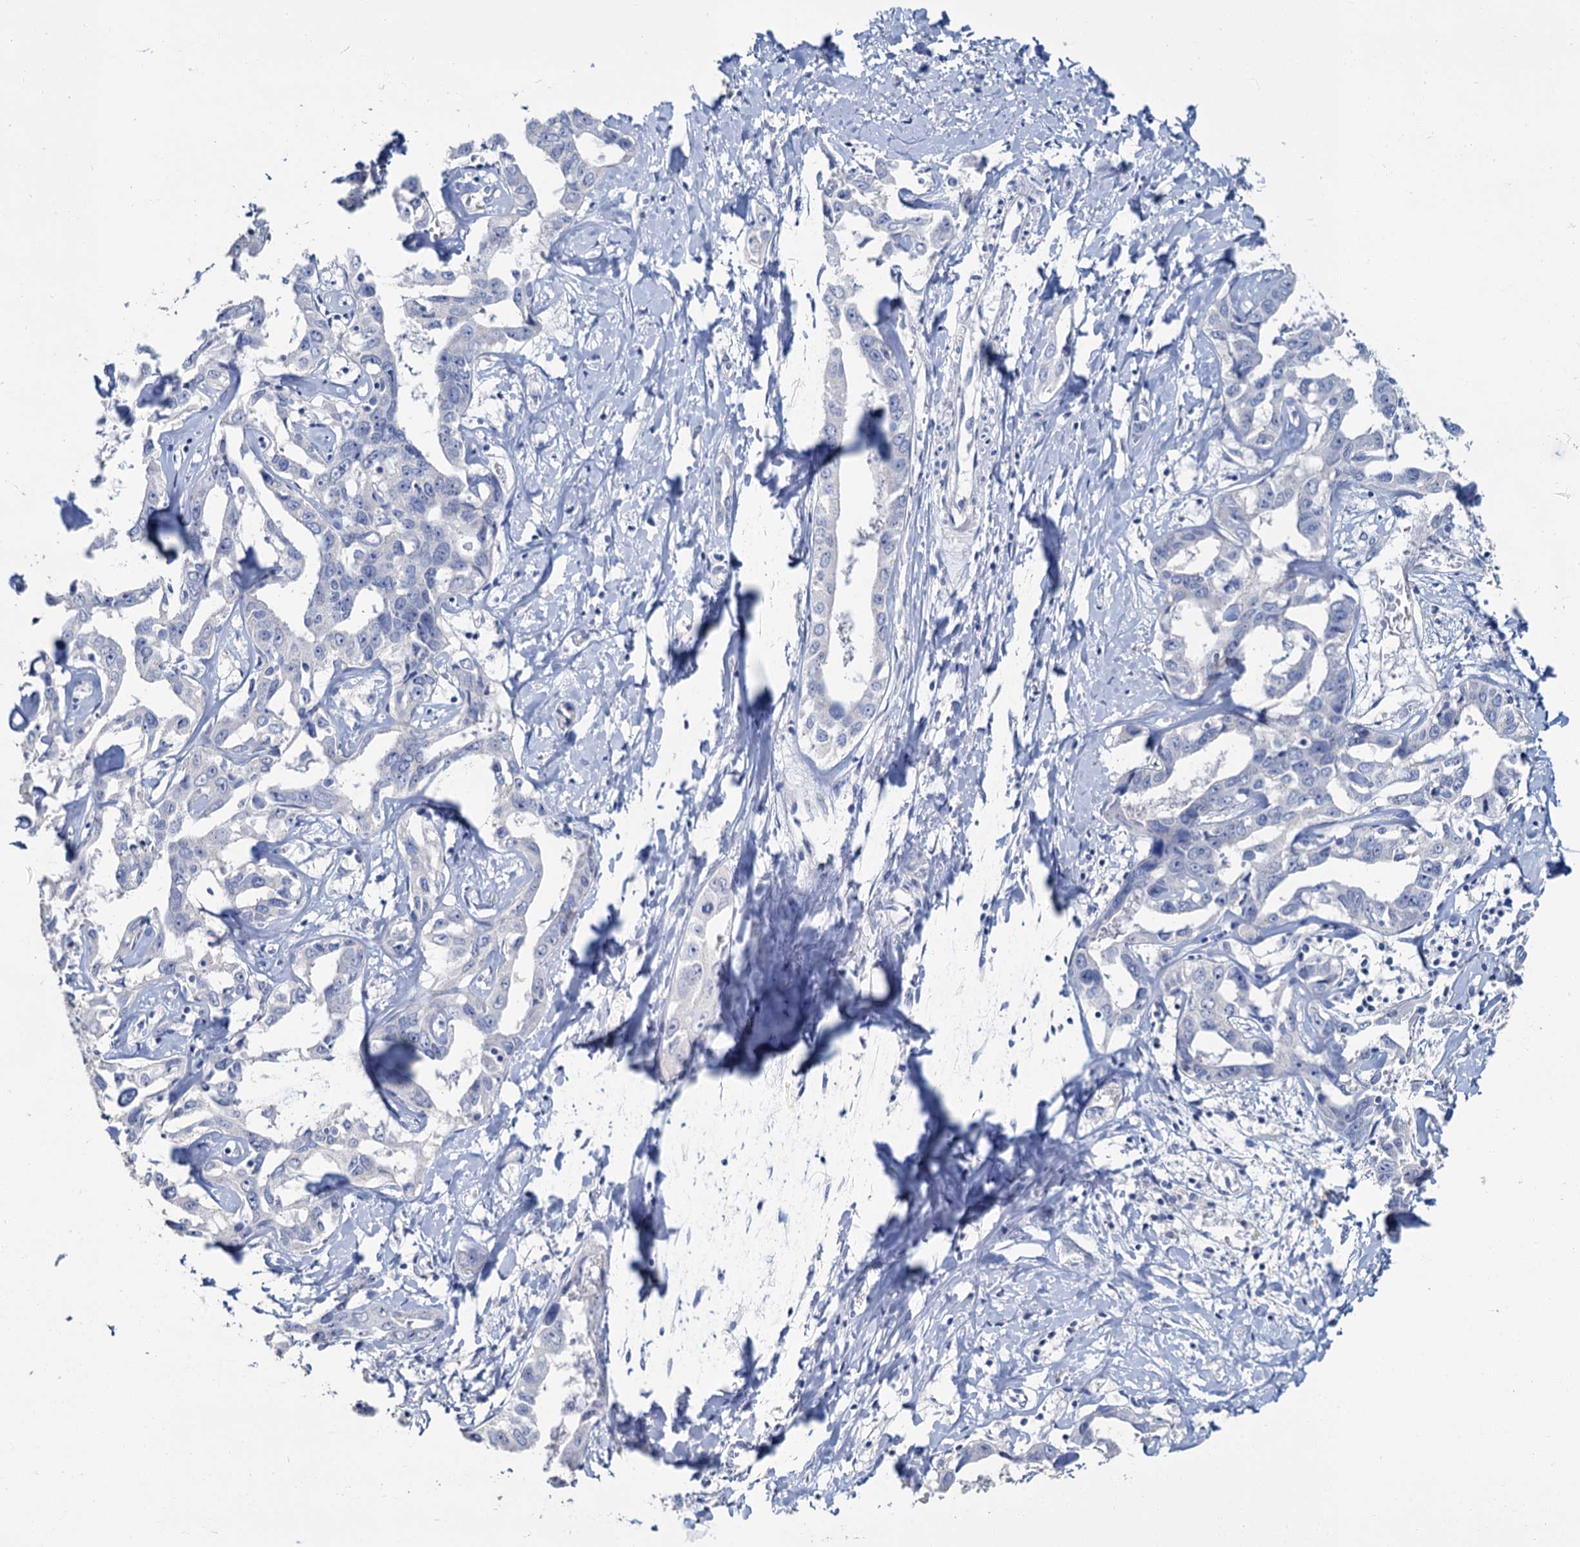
{"staining": {"intensity": "negative", "quantity": "none", "location": "none"}, "tissue": "liver cancer", "cell_type": "Tumor cells", "image_type": "cancer", "snomed": [{"axis": "morphology", "description": "Cholangiocarcinoma"}, {"axis": "topography", "description": "Liver"}], "caption": "Human cholangiocarcinoma (liver) stained for a protein using IHC reveals no positivity in tumor cells.", "gene": "SNCB", "patient": {"sex": "male", "age": 59}}